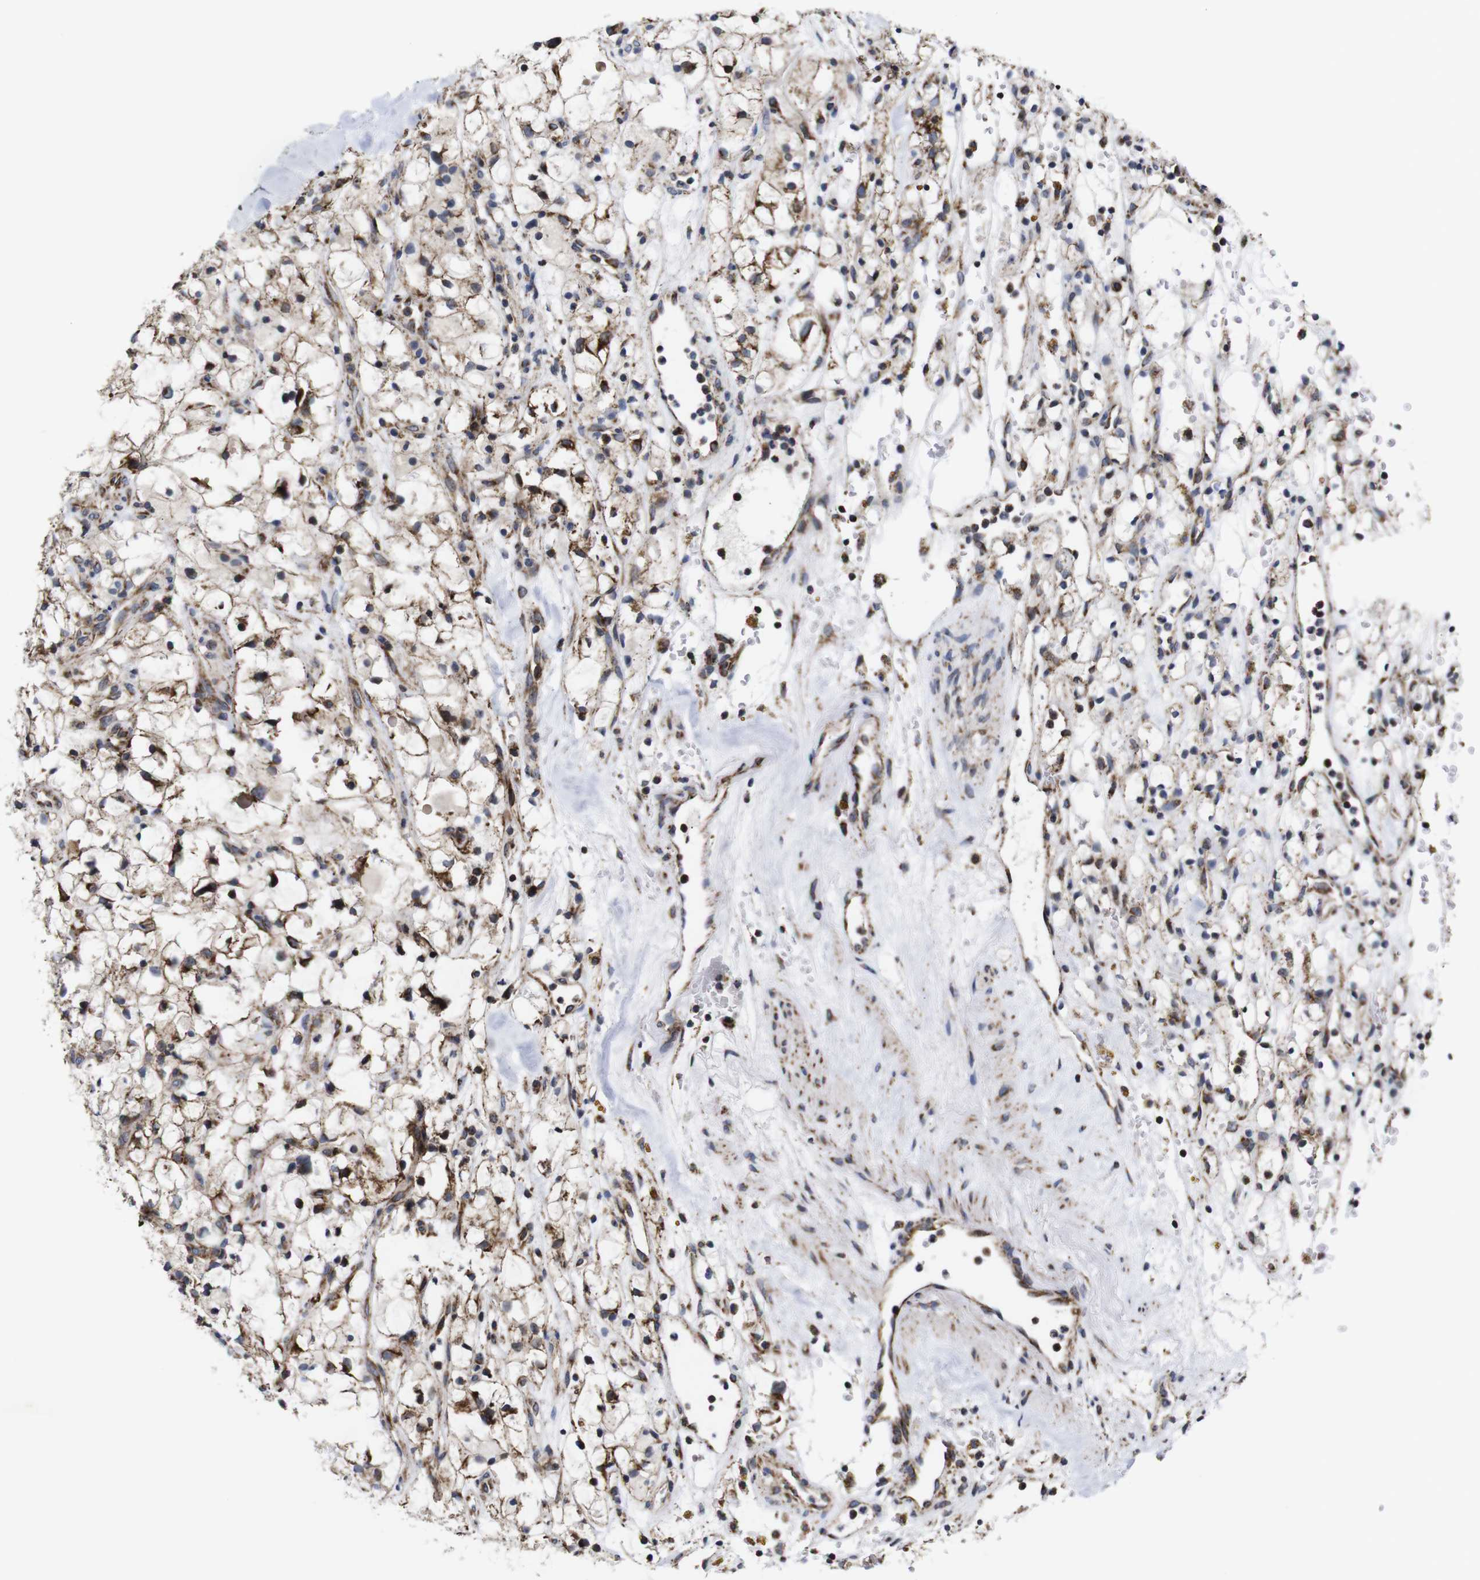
{"staining": {"intensity": "moderate", "quantity": "25%-75%", "location": "cytoplasmic/membranous"}, "tissue": "renal cancer", "cell_type": "Tumor cells", "image_type": "cancer", "snomed": [{"axis": "morphology", "description": "Adenocarcinoma, NOS"}, {"axis": "topography", "description": "Kidney"}], "caption": "Renal cancer tissue exhibits moderate cytoplasmic/membranous positivity in approximately 25%-75% of tumor cells, visualized by immunohistochemistry. (Stains: DAB (3,3'-diaminobenzidine) in brown, nuclei in blue, Microscopy: brightfield microscopy at high magnification).", "gene": "C17orf80", "patient": {"sex": "female", "age": 60}}